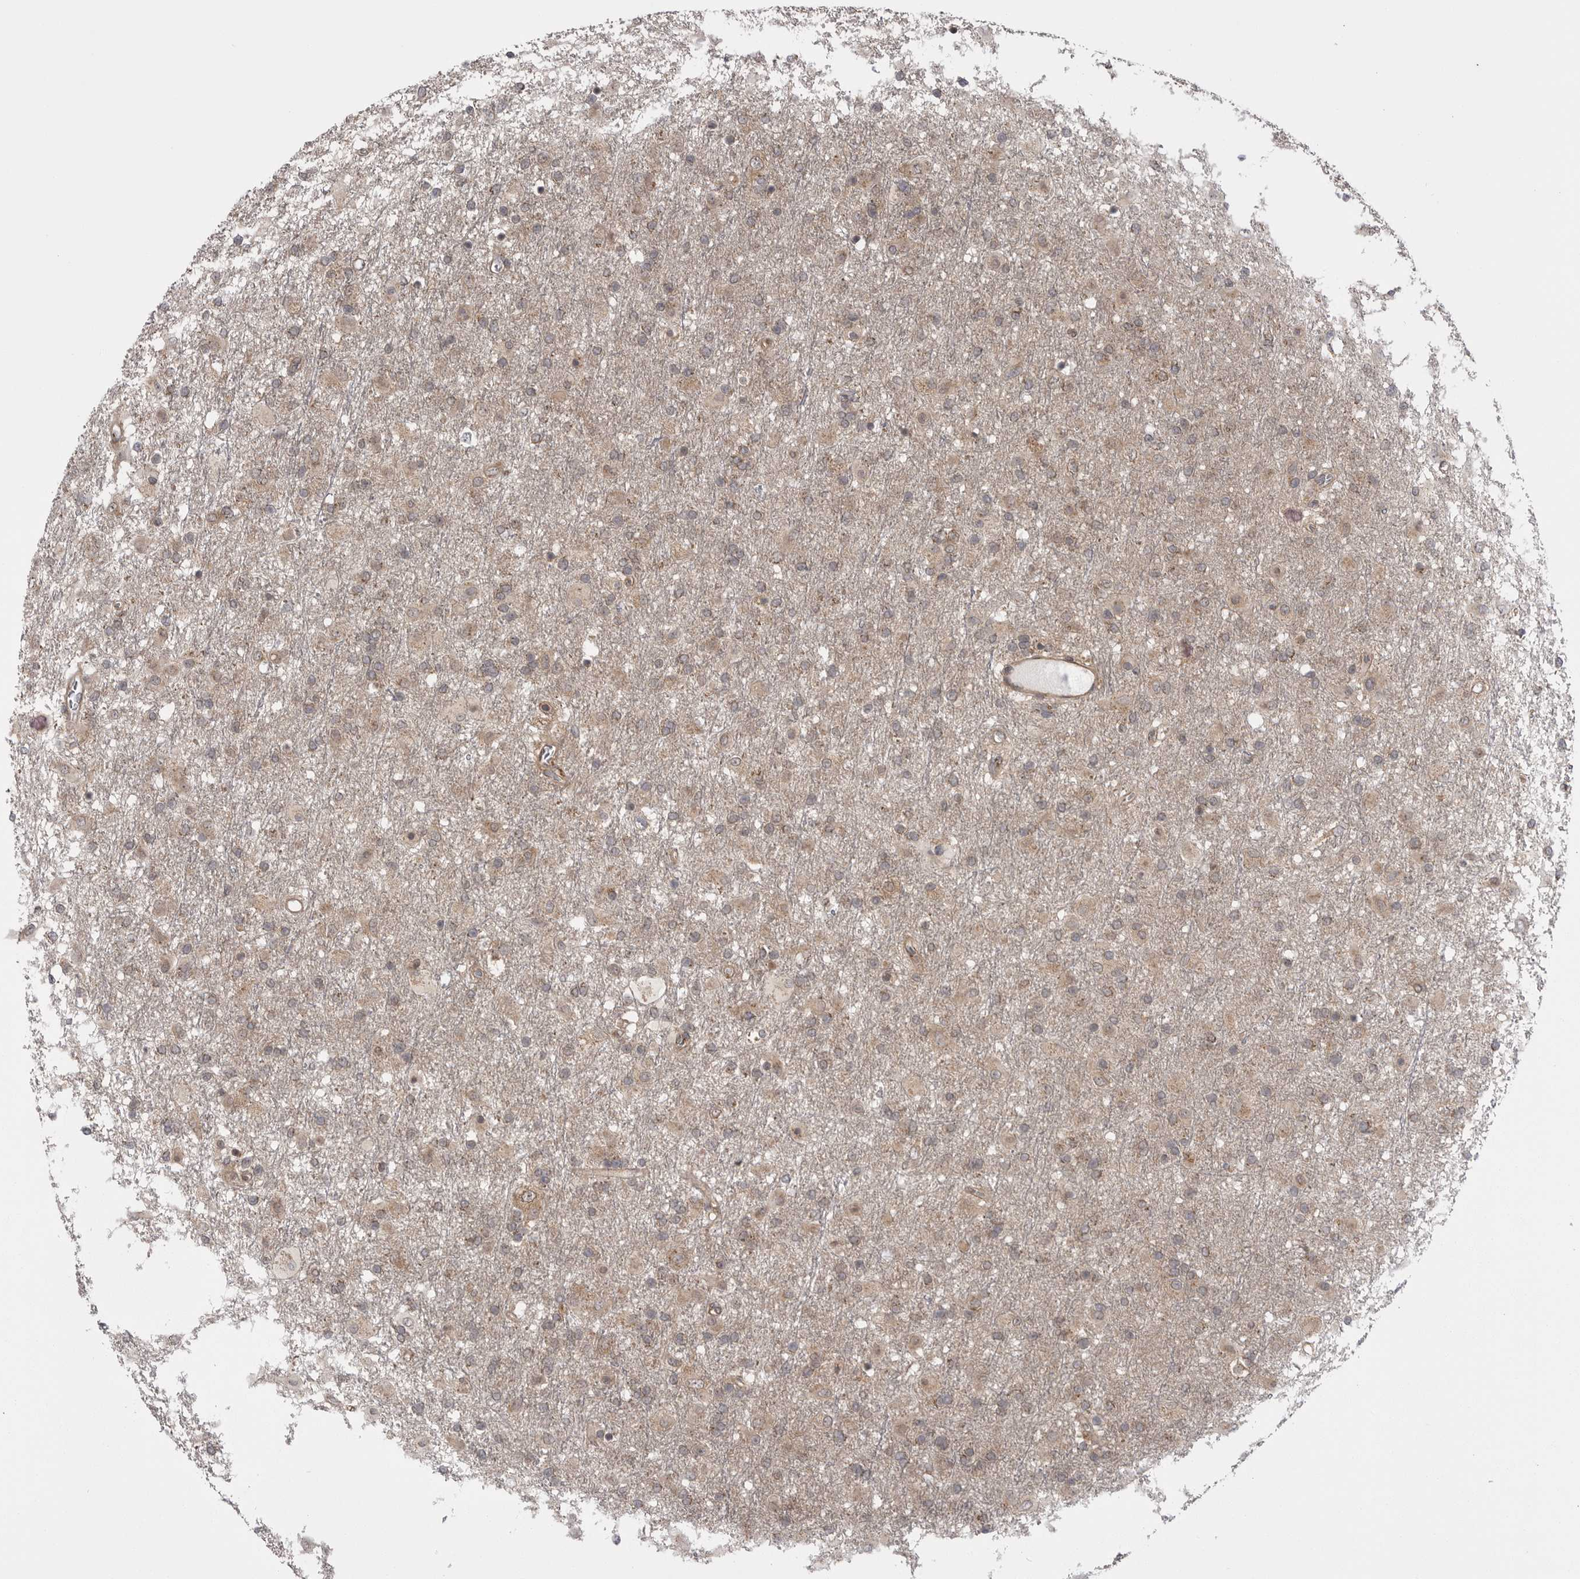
{"staining": {"intensity": "weak", "quantity": ">75%", "location": "cytoplasmic/membranous"}, "tissue": "glioma", "cell_type": "Tumor cells", "image_type": "cancer", "snomed": [{"axis": "morphology", "description": "Glioma, malignant, Low grade"}, {"axis": "topography", "description": "Brain"}], "caption": "This micrograph shows IHC staining of low-grade glioma (malignant), with low weak cytoplasmic/membranous staining in about >75% of tumor cells.", "gene": "PDCL", "patient": {"sex": "male", "age": 65}}